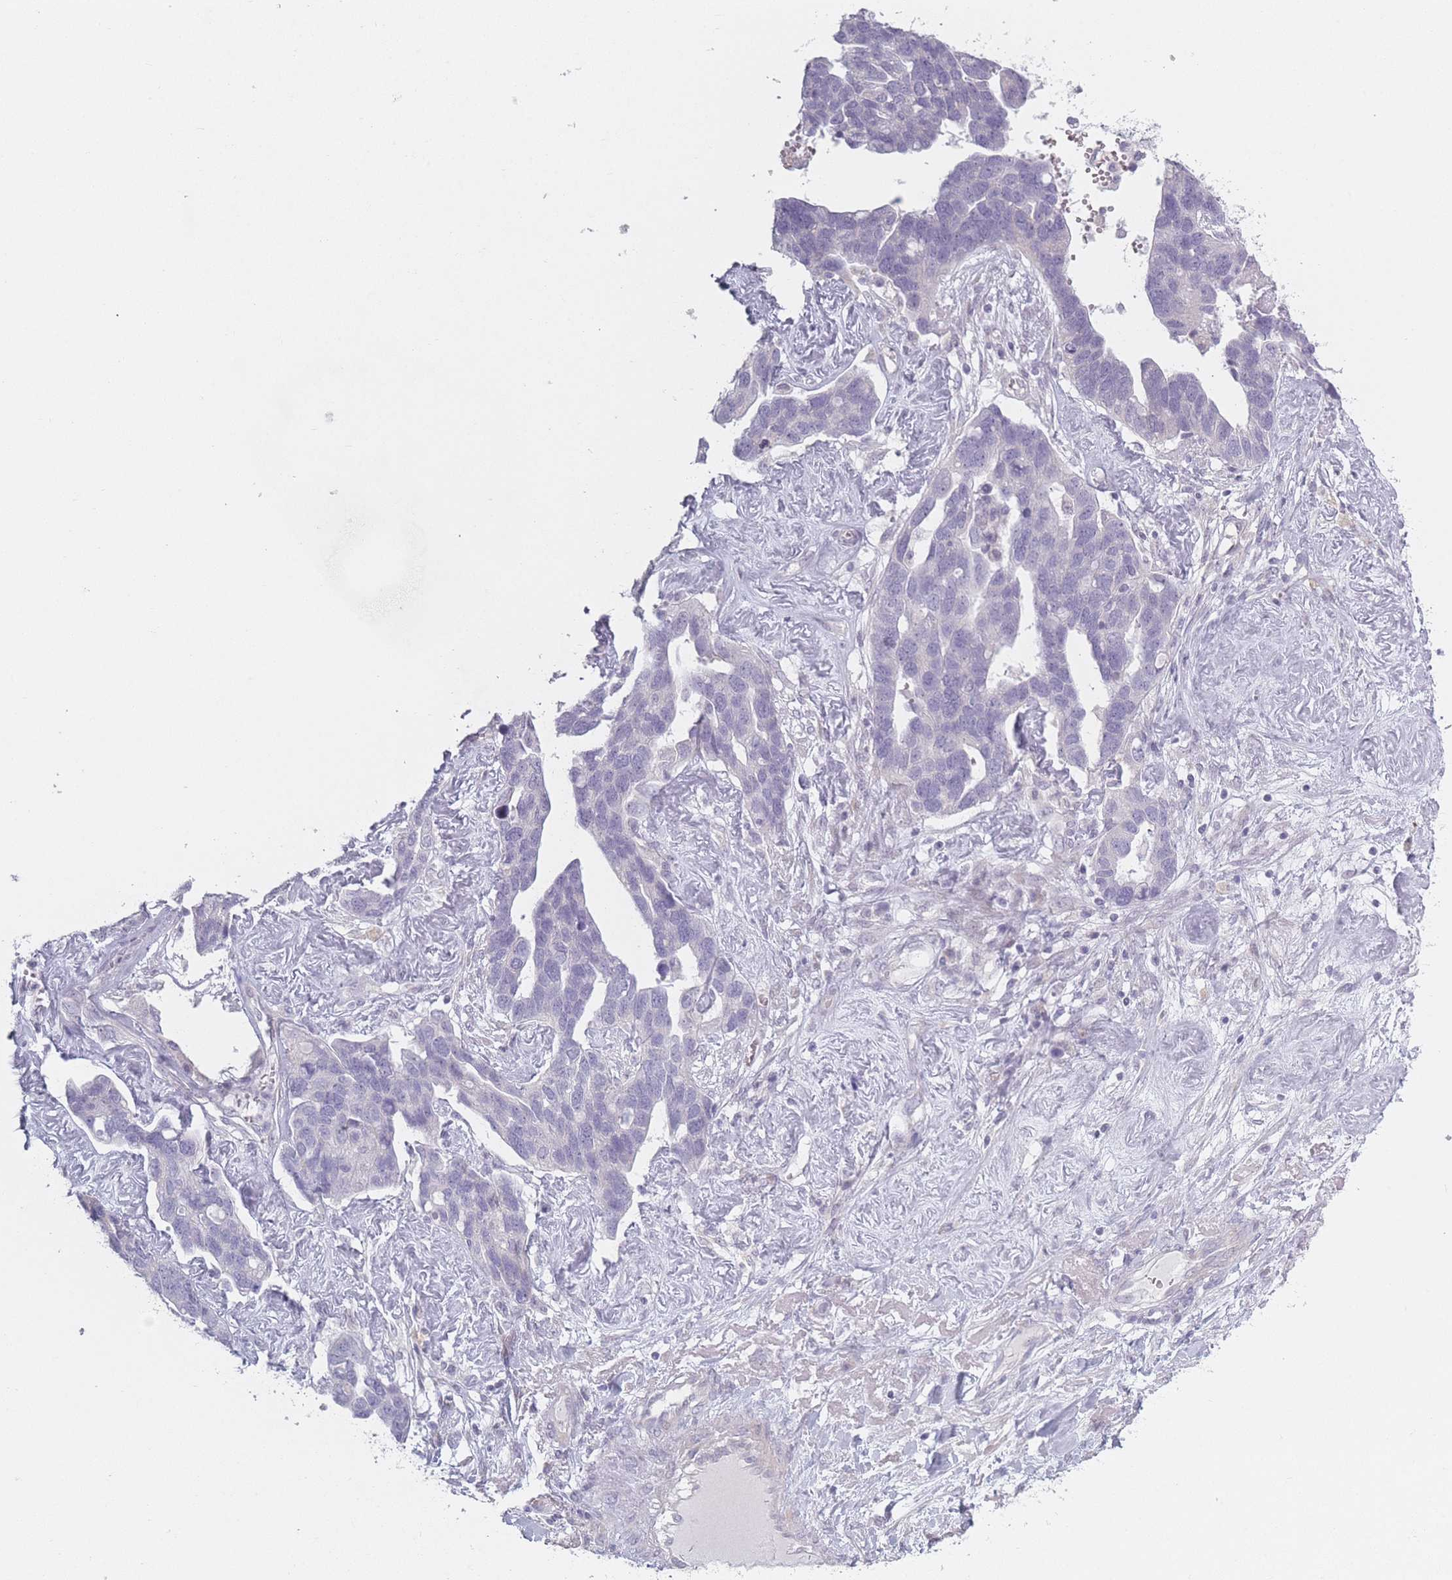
{"staining": {"intensity": "negative", "quantity": "none", "location": "none"}, "tissue": "ovarian cancer", "cell_type": "Tumor cells", "image_type": "cancer", "snomed": [{"axis": "morphology", "description": "Cystadenocarcinoma, serous, NOS"}, {"axis": "topography", "description": "Ovary"}], "caption": "Ovarian cancer was stained to show a protein in brown. There is no significant staining in tumor cells. The staining is performed using DAB (3,3'-diaminobenzidine) brown chromogen with nuclei counter-stained in using hematoxylin.", "gene": "RASL10B", "patient": {"sex": "female", "age": 54}}